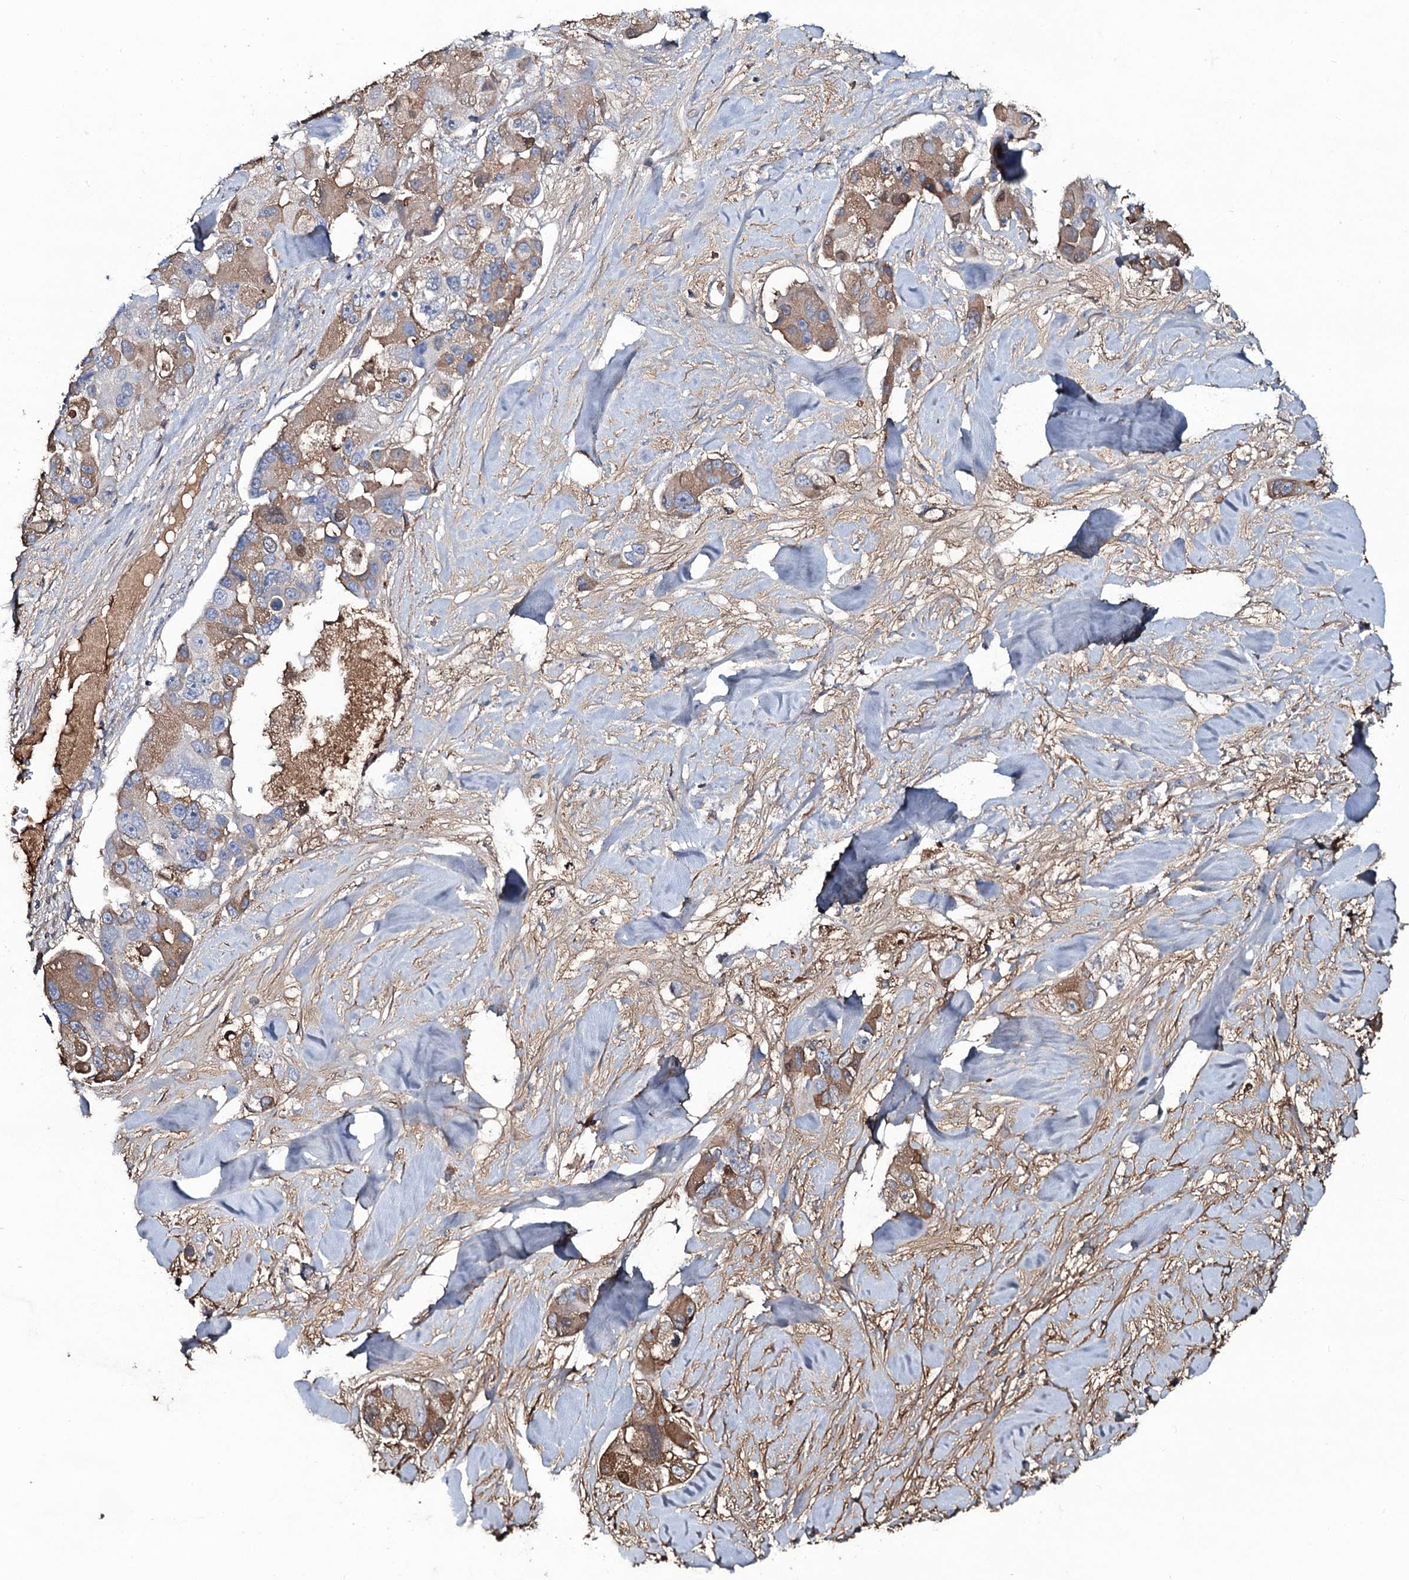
{"staining": {"intensity": "moderate", "quantity": "25%-75%", "location": "cytoplasmic/membranous"}, "tissue": "lung cancer", "cell_type": "Tumor cells", "image_type": "cancer", "snomed": [{"axis": "morphology", "description": "Adenocarcinoma, NOS"}, {"axis": "topography", "description": "Lung"}], "caption": "Immunohistochemical staining of lung cancer demonstrates medium levels of moderate cytoplasmic/membranous positivity in approximately 25%-75% of tumor cells.", "gene": "EDN1", "patient": {"sex": "female", "age": 54}}